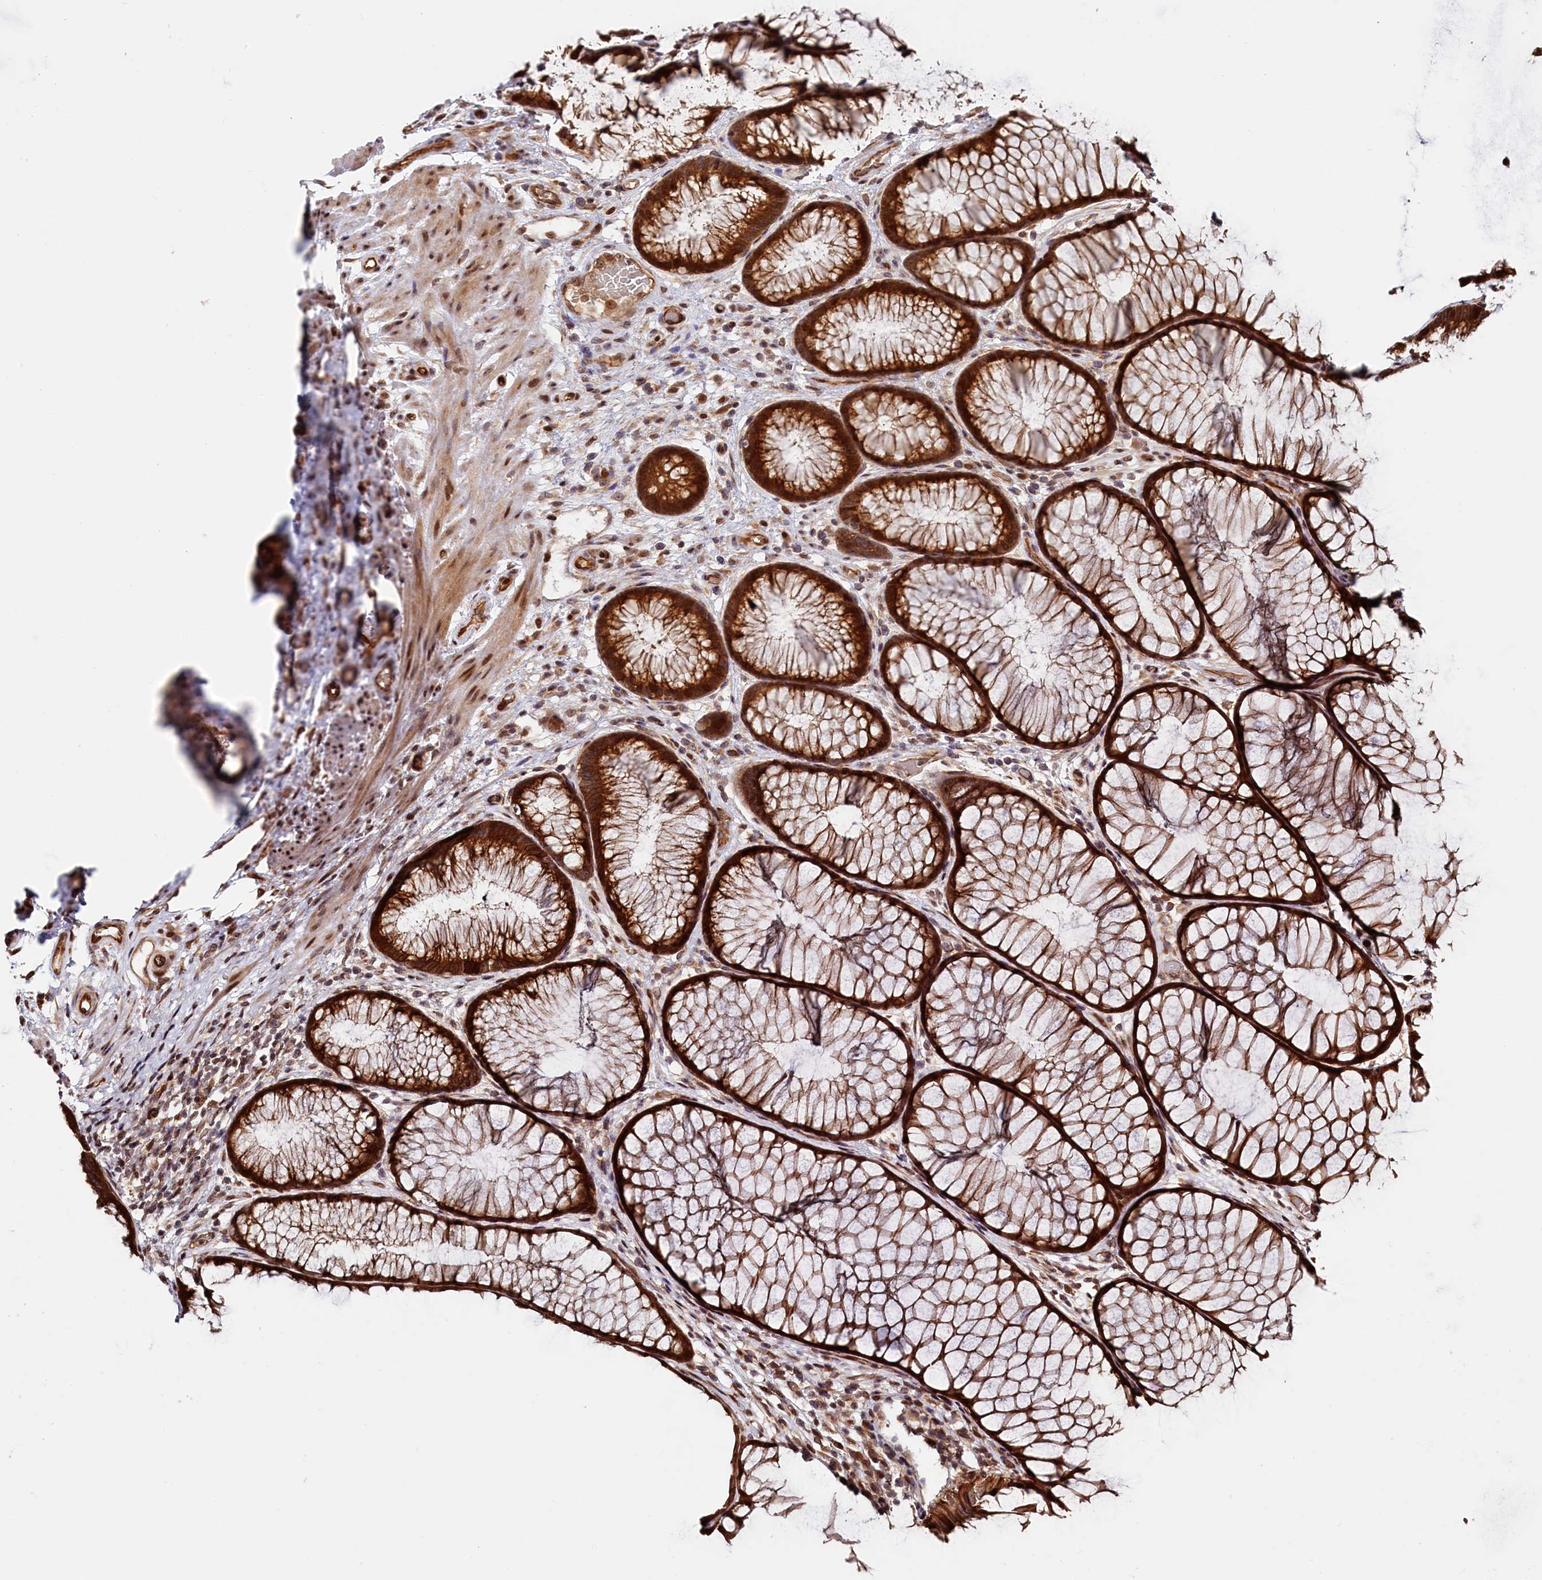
{"staining": {"intensity": "strong", "quantity": ">75%", "location": "cytoplasmic/membranous"}, "tissue": "duodenum", "cell_type": "Glandular cells", "image_type": "normal", "snomed": [{"axis": "morphology", "description": "Normal tissue, NOS"}, {"axis": "topography", "description": "Duodenum"}], "caption": "Immunohistochemical staining of unremarkable duodenum reveals strong cytoplasmic/membranous protein staining in about >75% of glandular cells. (IHC, brightfield microscopy, high magnification).", "gene": "ANKRD24", "patient": {"sex": "male", "age": 55}}